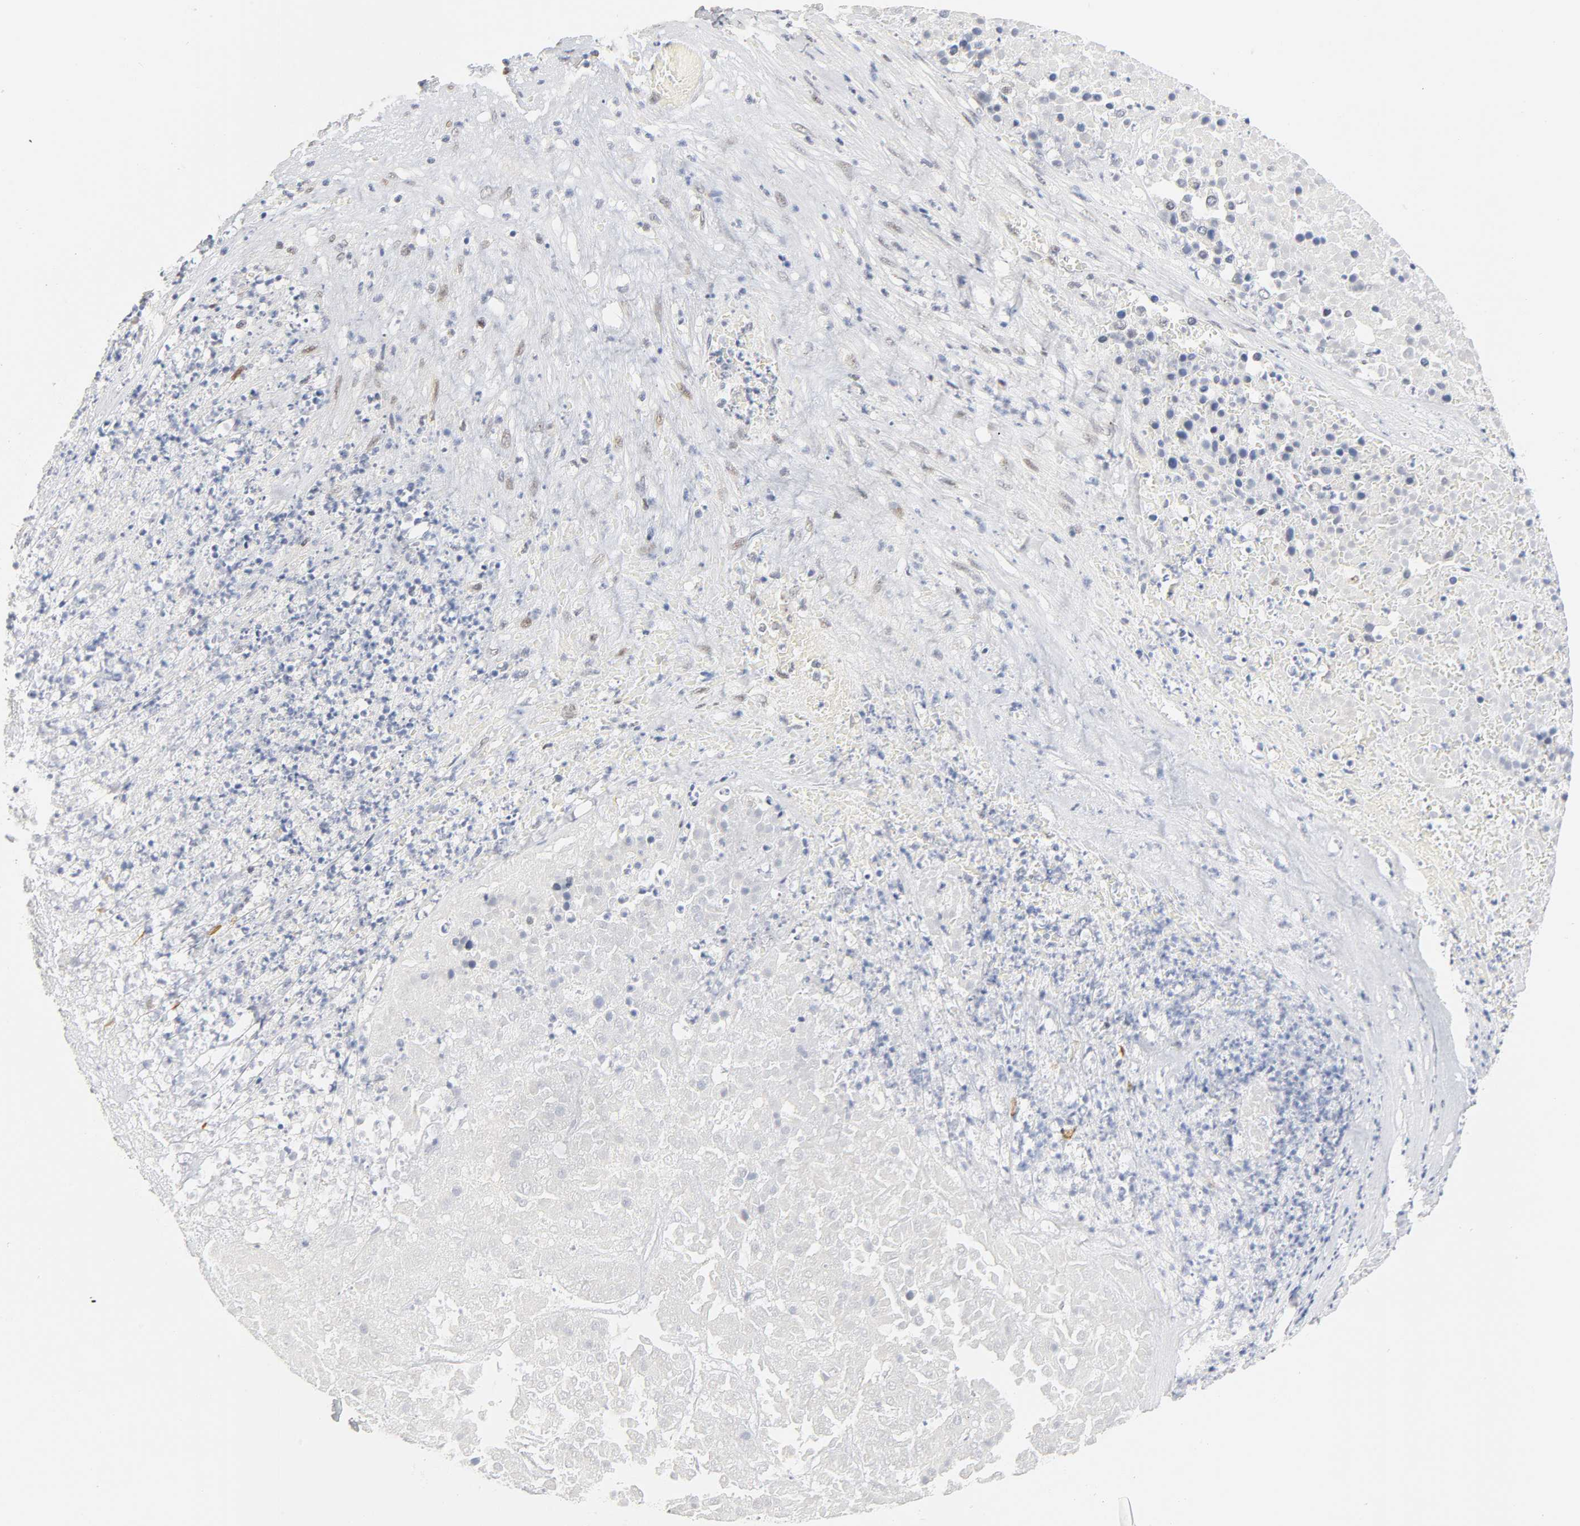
{"staining": {"intensity": "weak", "quantity": "<25%", "location": "nuclear"}, "tissue": "pancreatic cancer", "cell_type": "Tumor cells", "image_type": "cancer", "snomed": [{"axis": "morphology", "description": "Adenocarcinoma, NOS"}, {"axis": "topography", "description": "Pancreas"}], "caption": "DAB immunohistochemical staining of human pancreatic cancer shows no significant expression in tumor cells.", "gene": "MNAT1", "patient": {"sex": "male", "age": 50}}